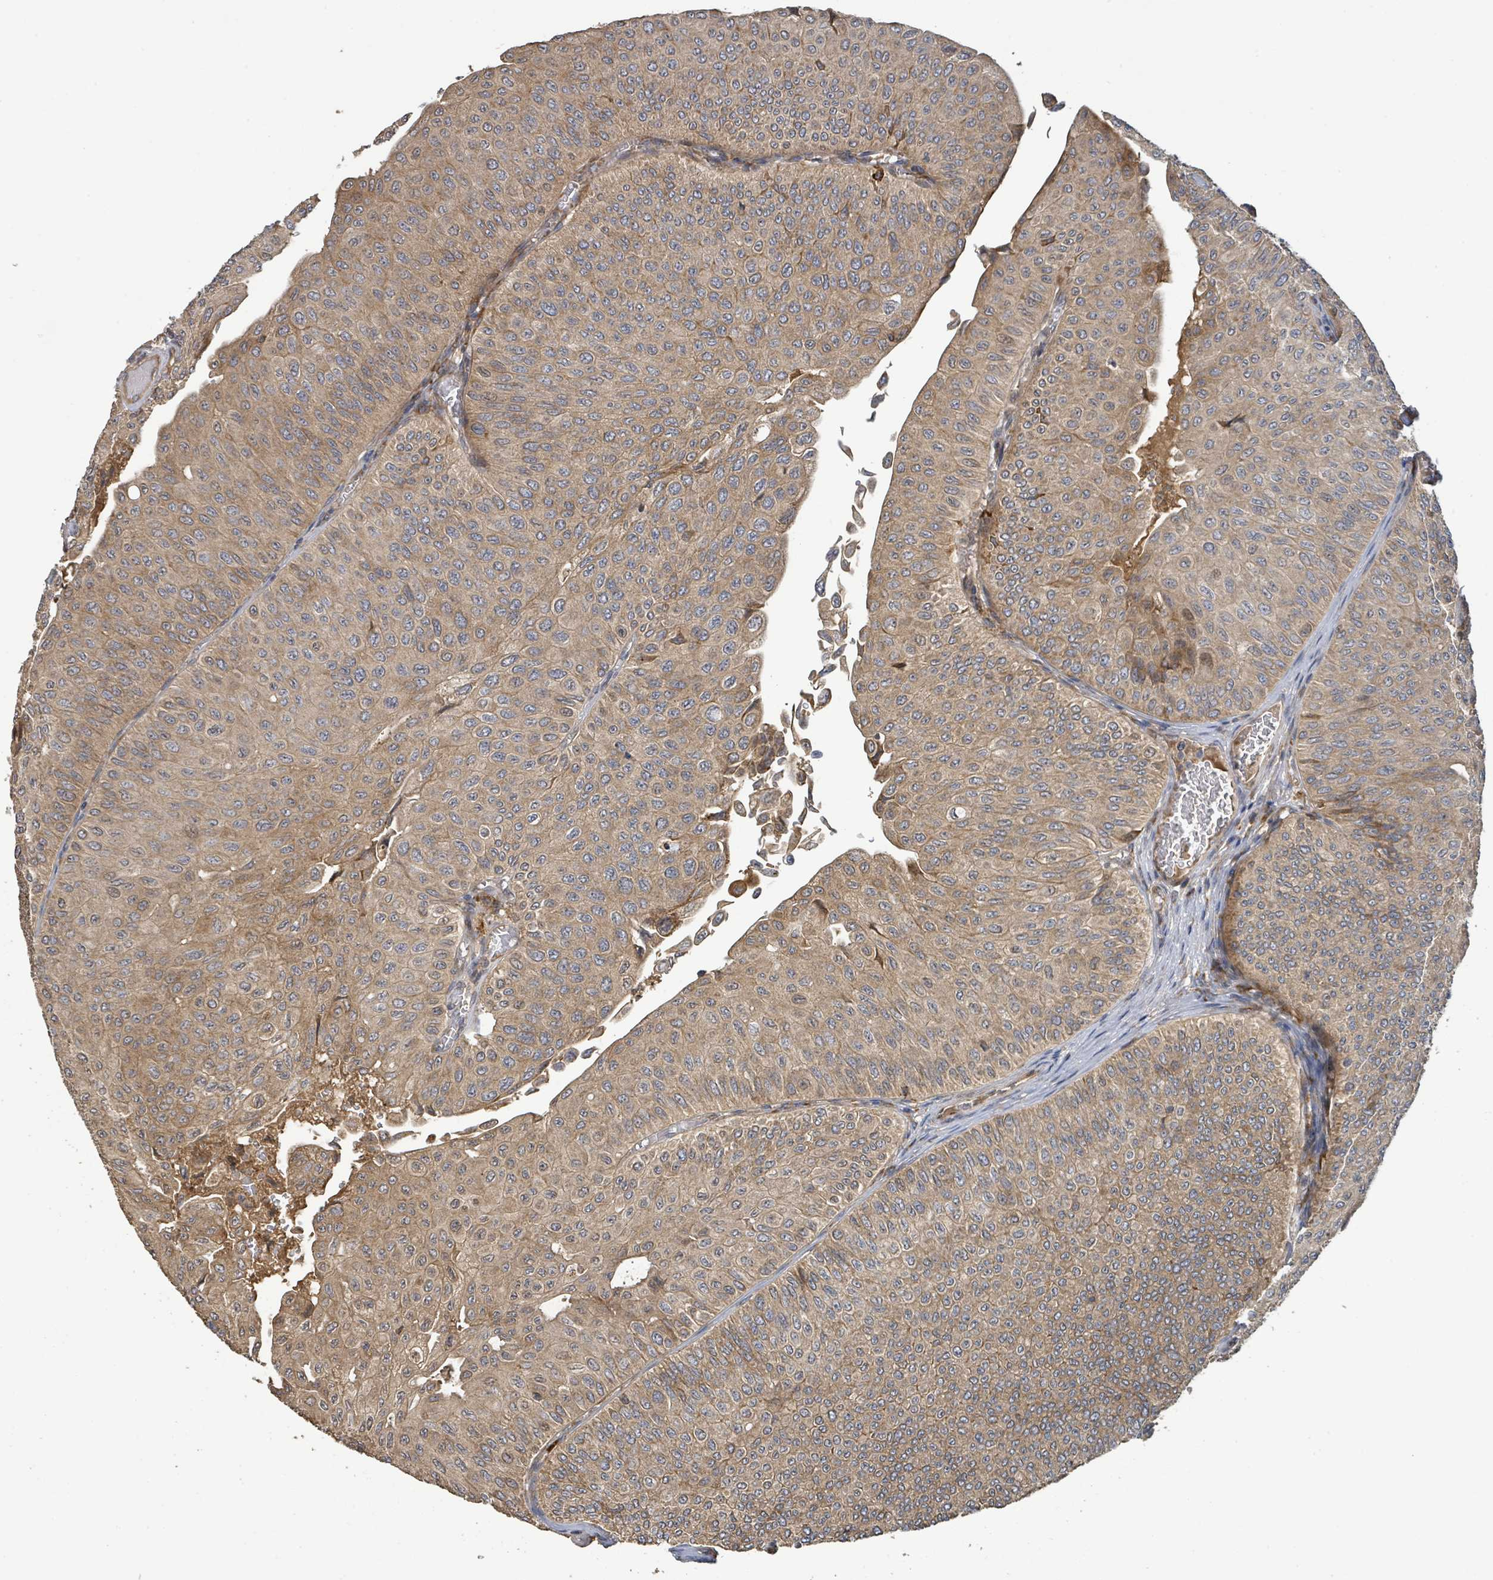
{"staining": {"intensity": "moderate", "quantity": "25%-75%", "location": "cytoplasmic/membranous"}, "tissue": "urothelial cancer", "cell_type": "Tumor cells", "image_type": "cancer", "snomed": [{"axis": "morphology", "description": "Urothelial carcinoma, NOS"}, {"axis": "topography", "description": "Urinary bladder"}], "caption": "This photomicrograph shows immunohistochemistry staining of urothelial cancer, with medium moderate cytoplasmic/membranous expression in approximately 25%-75% of tumor cells.", "gene": "STARD4", "patient": {"sex": "male", "age": 59}}